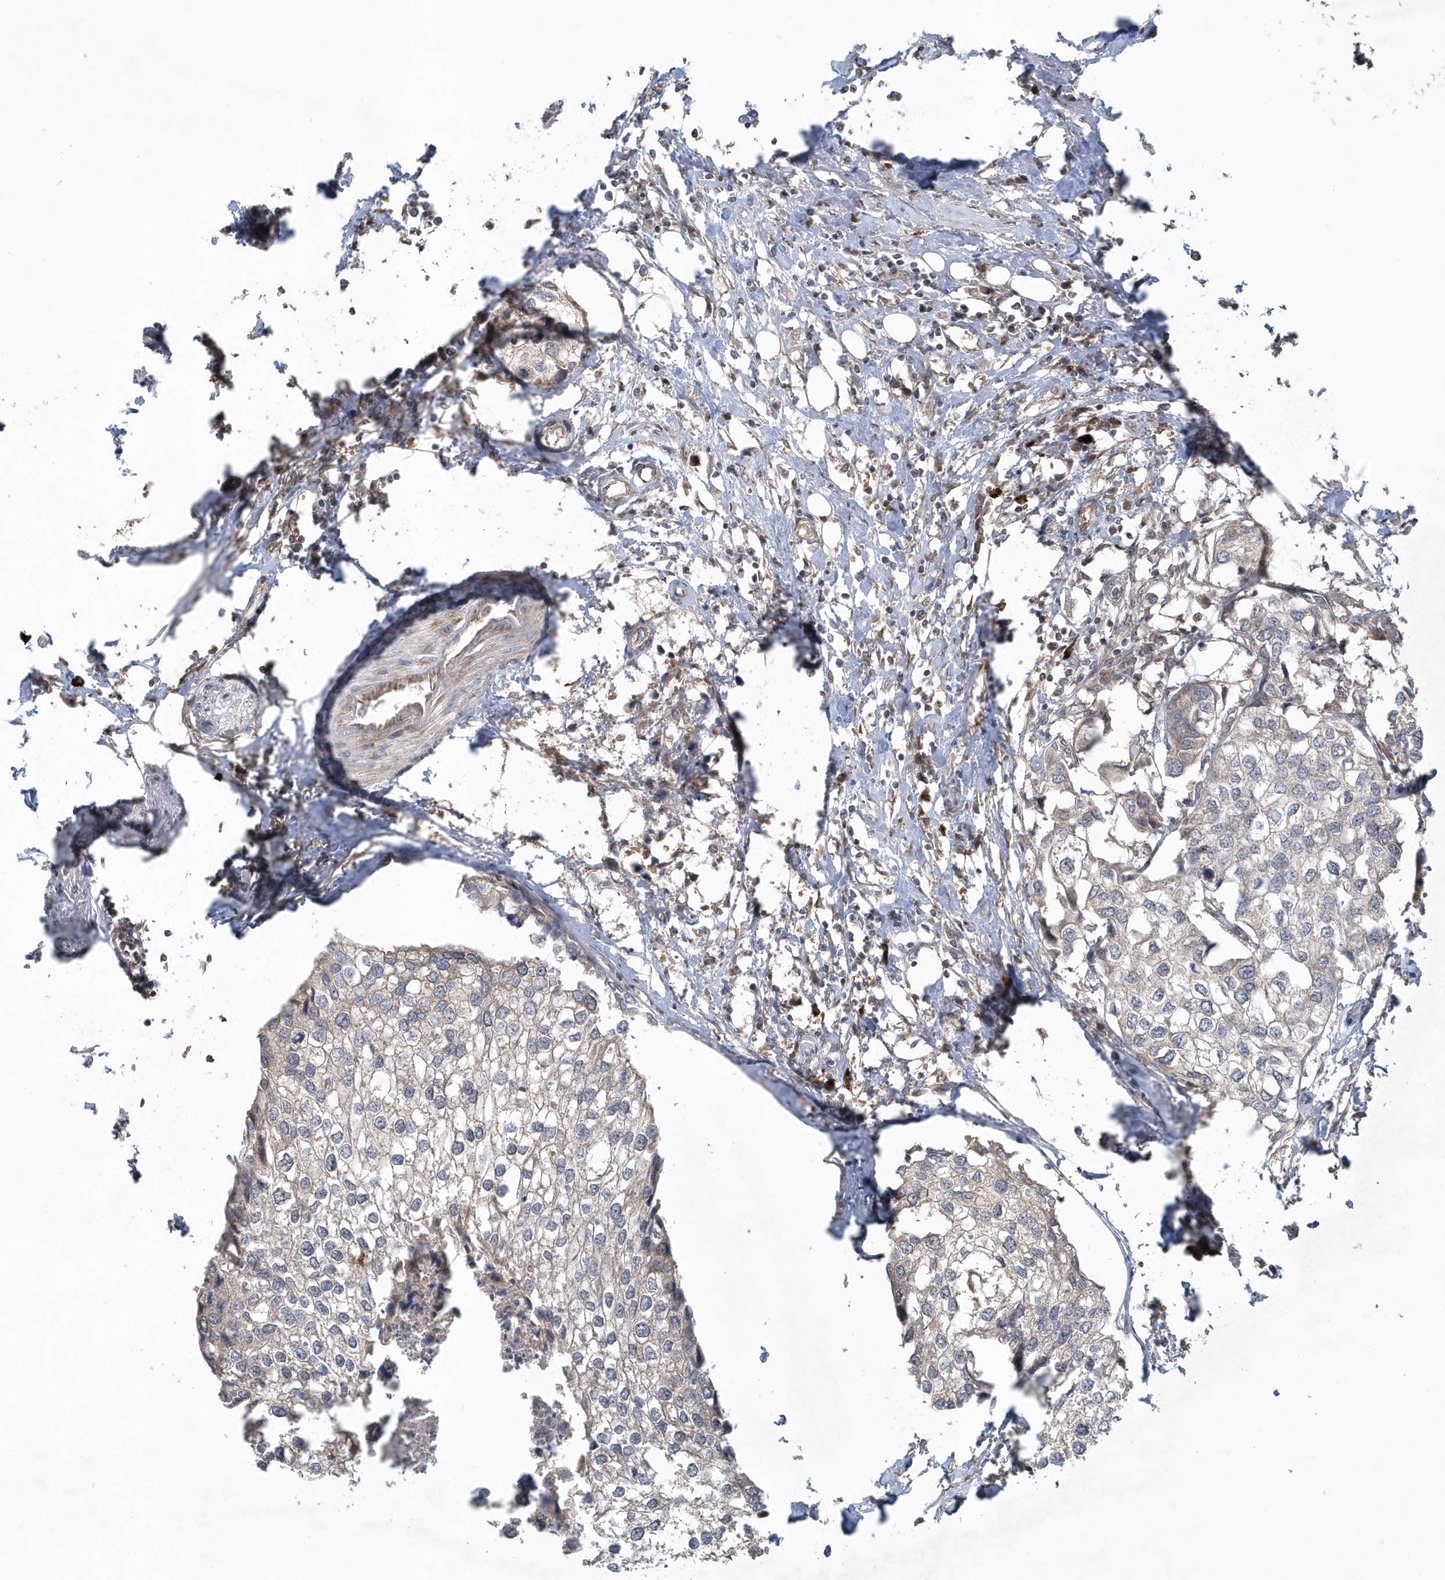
{"staining": {"intensity": "negative", "quantity": "none", "location": "none"}, "tissue": "urothelial cancer", "cell_type": "Tumor cells", "image_type": "cancer", "snomed": [{"axis": "morphology", "description": "Urothelial carcinoma, High grade"}, {"axis": "topography", "description": "Urinary bladder"}], "caption": "Tumor cells show no significant expression in urothelial cancer.", "gene": "THG1L", "patient": {"sex": "male", "age": 64}}